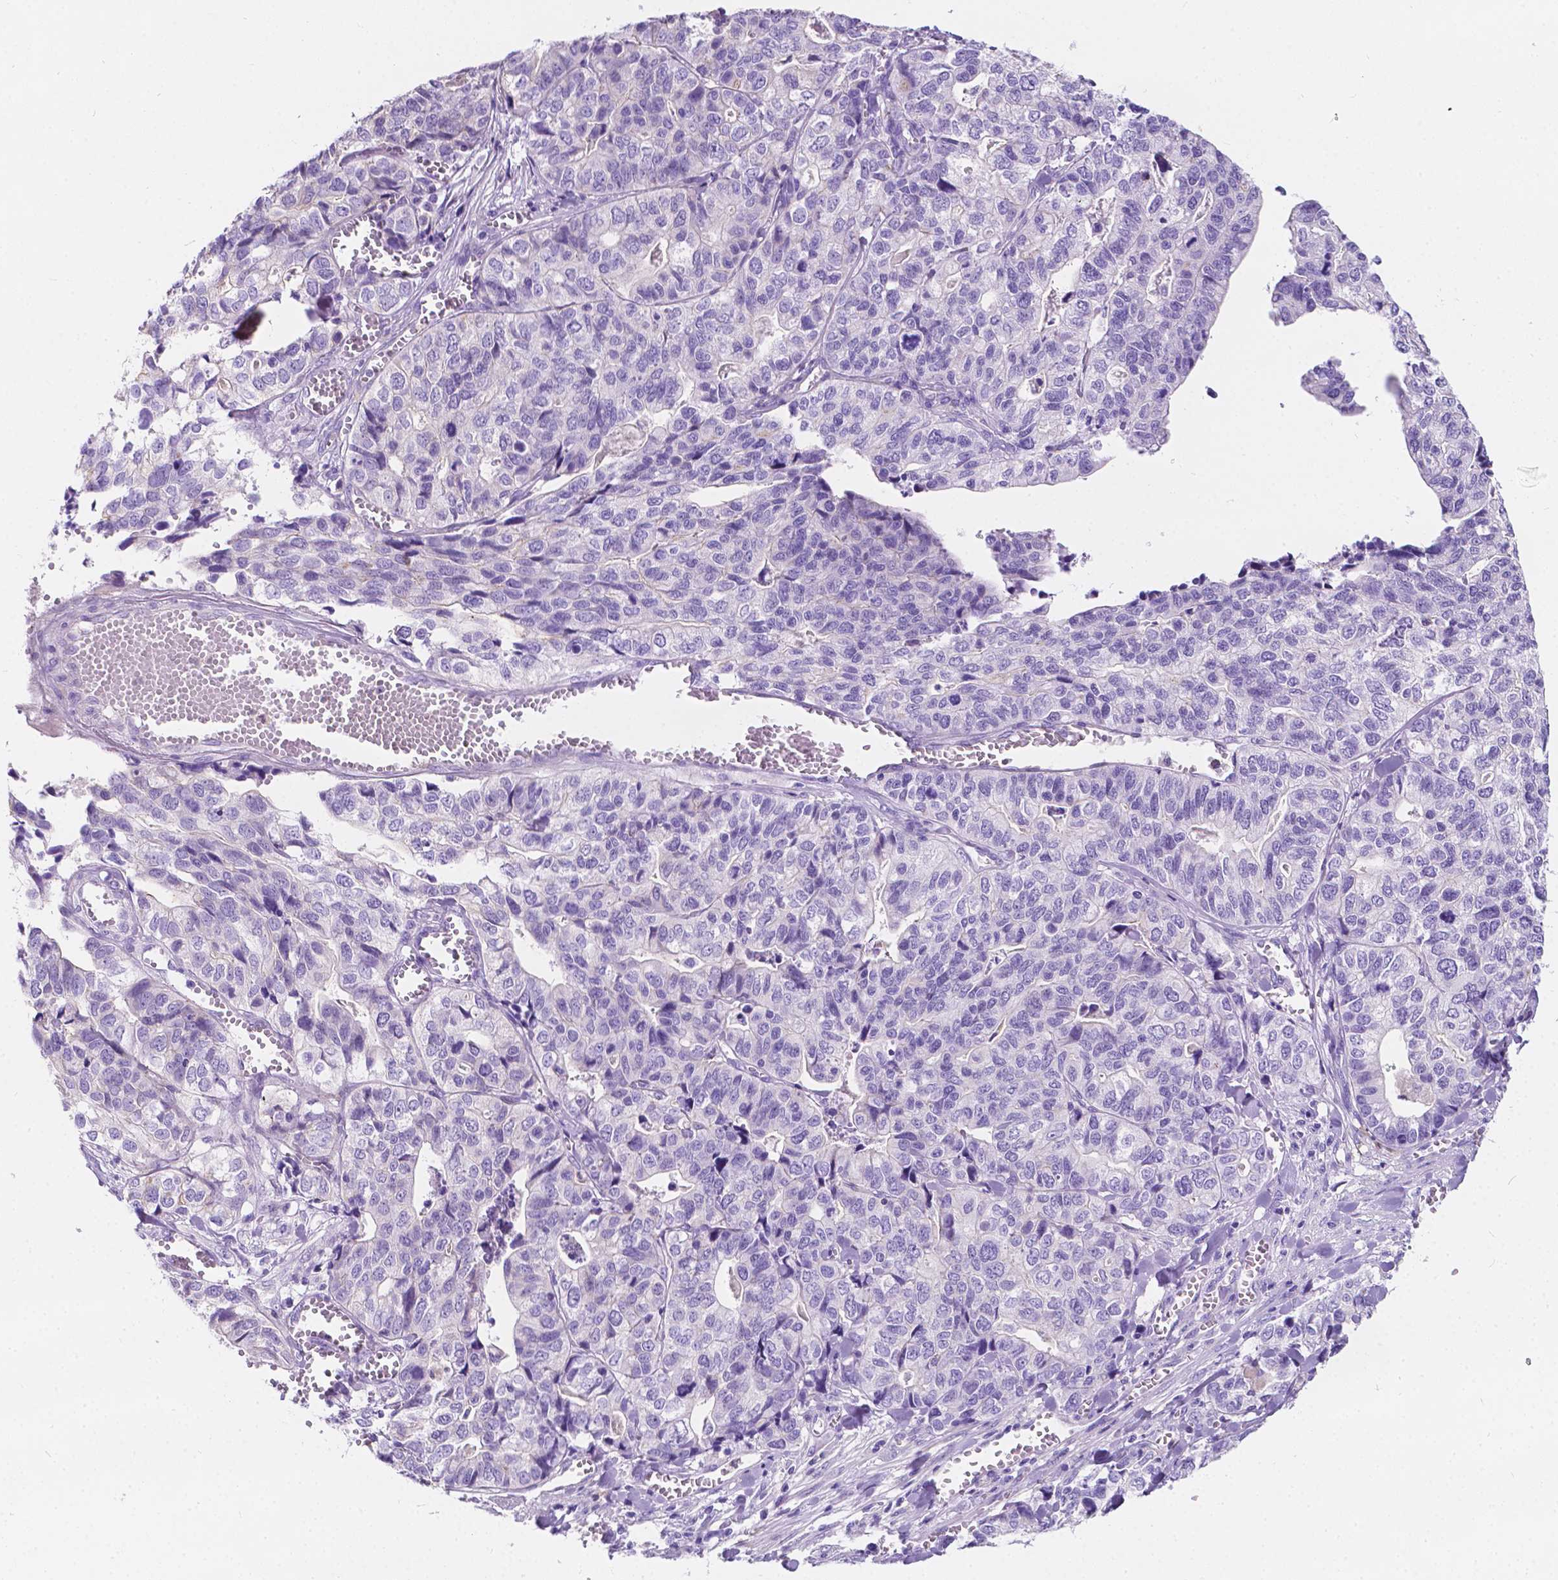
{"staining": {"intensity": "negative", "quantity": "none", "location": "none"}, "tissue": "stomach cancer", "cell_type": "Tumor cells", "image_type": "cancer", "snomed": [{"axis": "morphology", "description": "Adenocarcinoma, NOS"}, {"axis": "topography", "description": "Stomach, upper"}], "caption": "Tumor cells show no significant positivity in adenocarcinoma (stomach).", "gene": "GNAO1", "patient": {"sex": "female", "age": 67}}